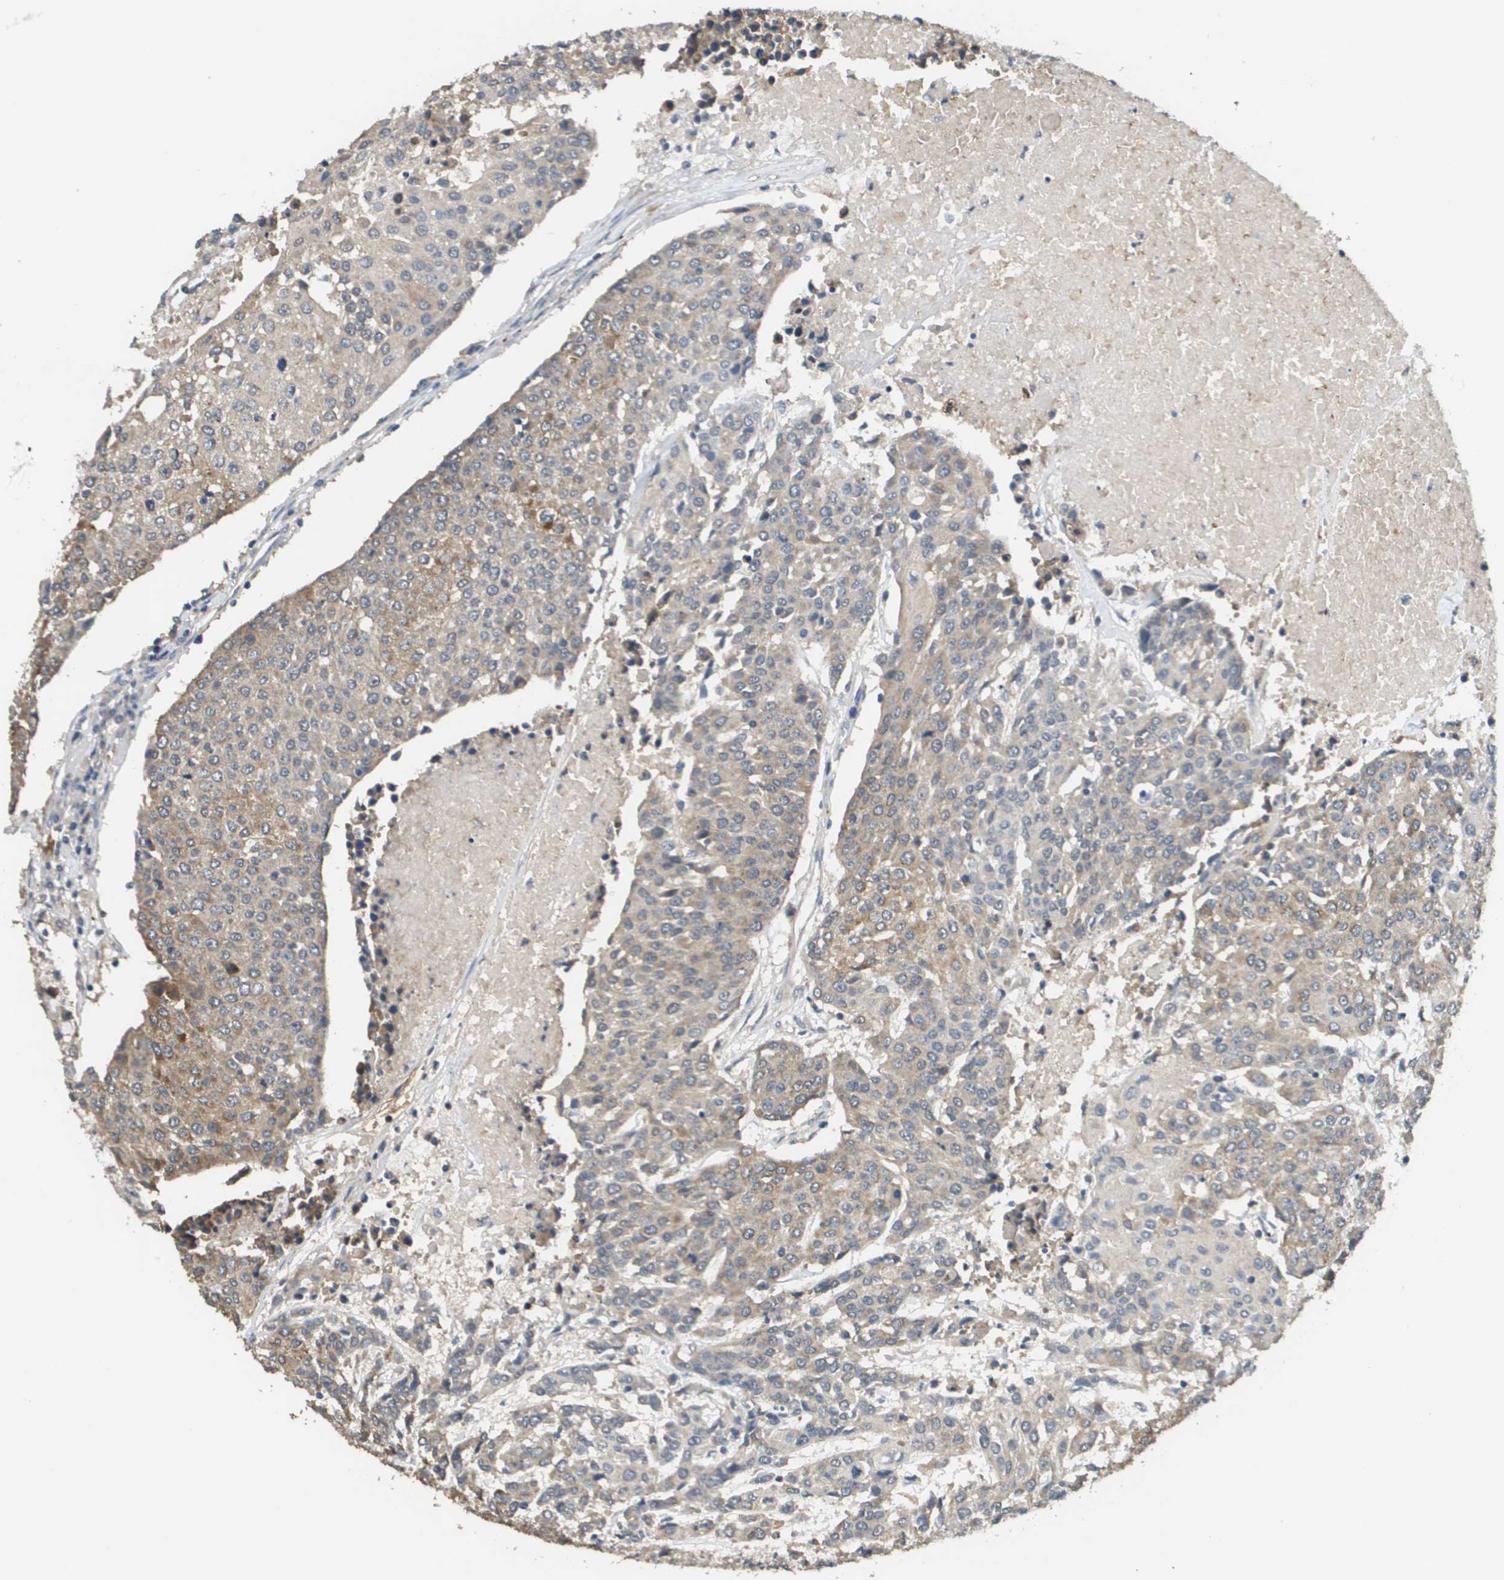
{"staining": {"intensity": "weak", "quantity": ">75%", "location": "cytoplasmic/membranous"}, "tissue": "urothelial cancer", "cell_type": "Tumor cells", "image_type": "cancer", "snomed": [{"axis": "morphology", "description": "Urothelial carcinoma, High grade"}, {"axis": "topography", "description": "Urinary bladder"}], "caption": "A brown stain highlights weak cytoplasmic/membranous expression of a protein in urothelial carcinoma (high-grade) tumor cells.", "gene": "RAB27B", "patient": {"sex": "female", "age": 85}}